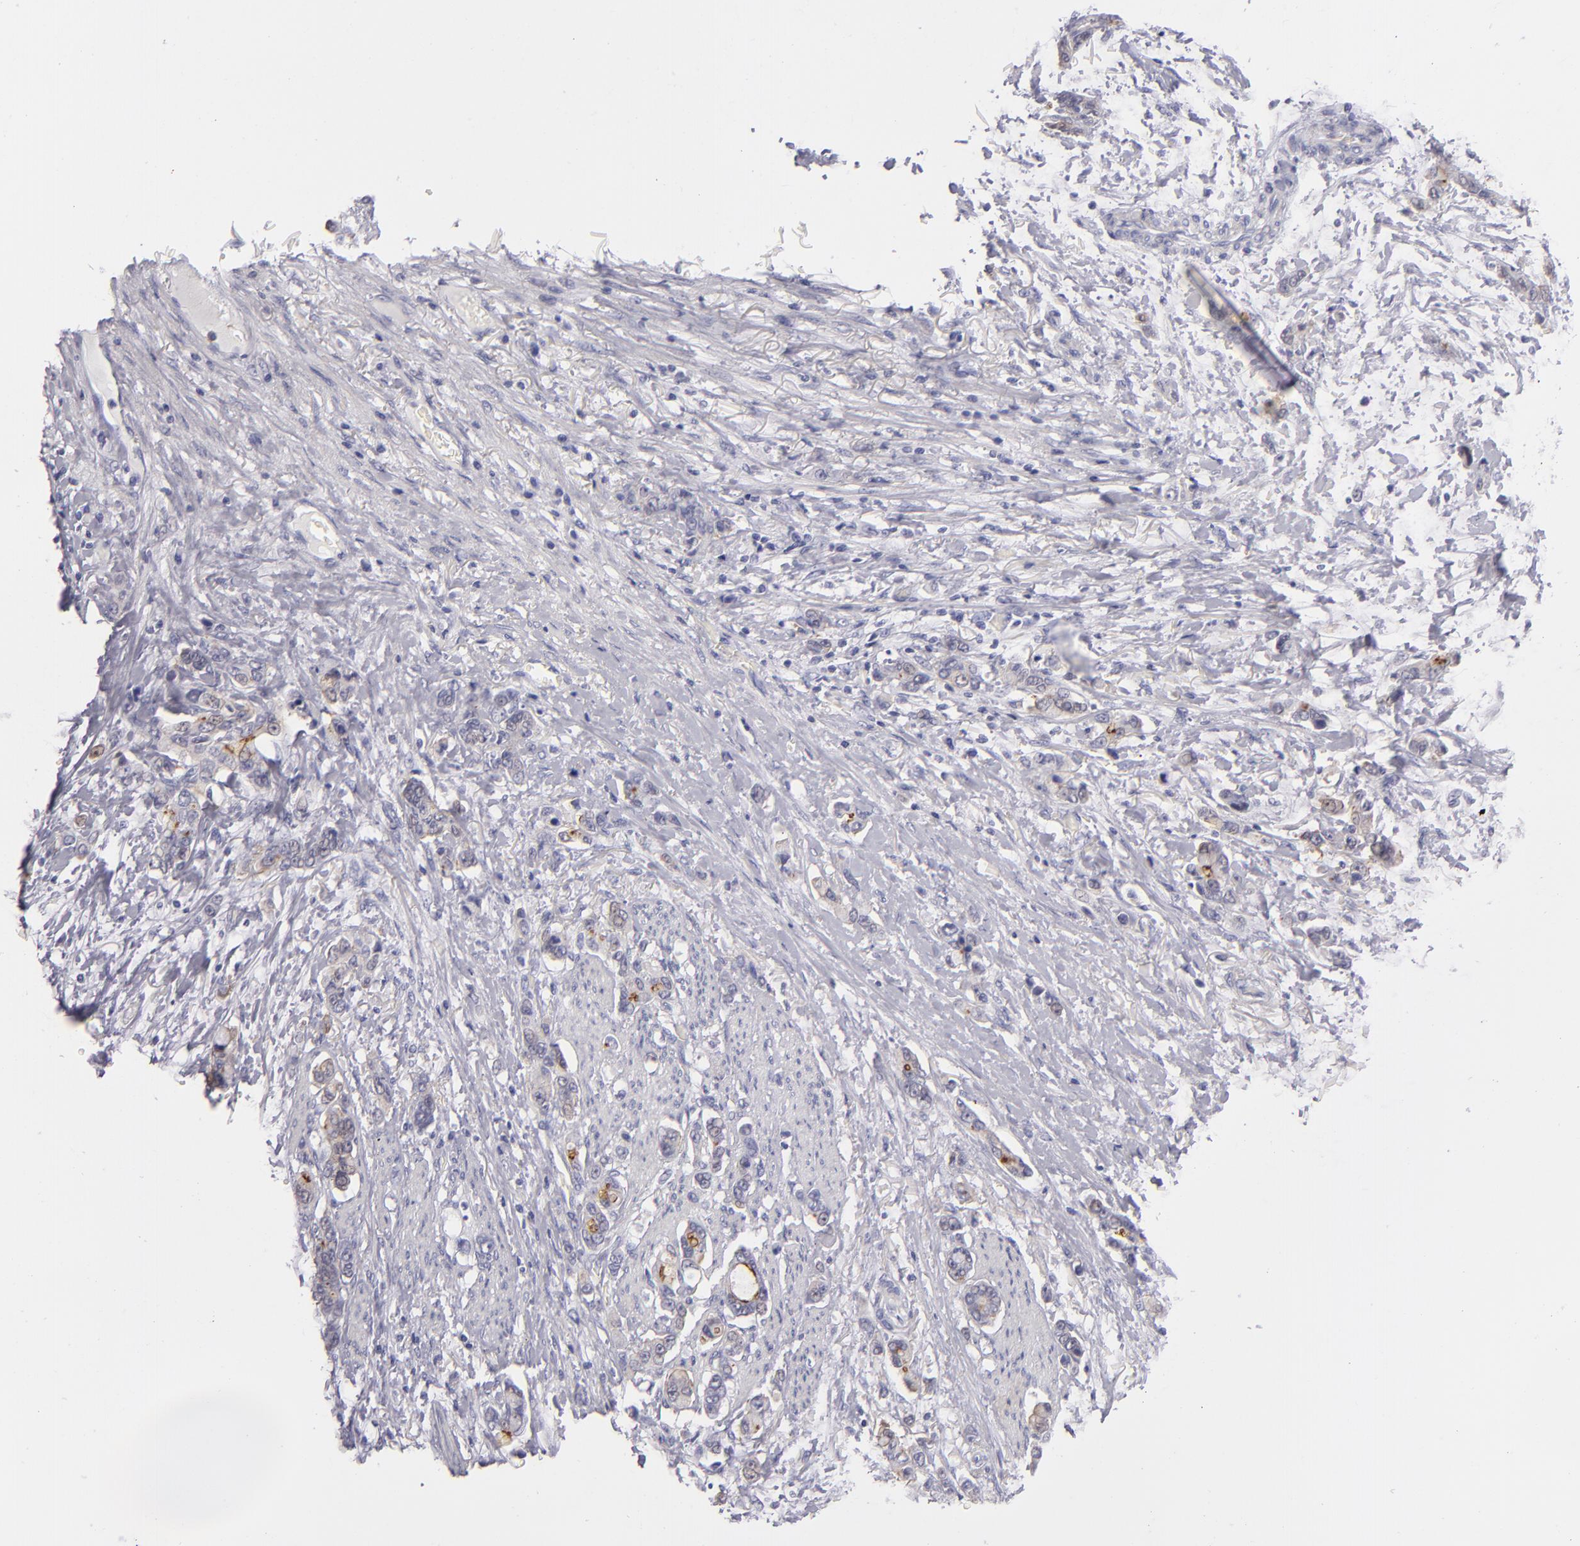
{"staining": {"intensity": "weak", "quantity": "25%-75%", "location": "cytoplasmic/membranous"}, "tissue": "stomach cancer", "cell_type": "Tumor cells", "image_type": "cancer", "snomed": [{"axis": "morphology", "description": "Adenocarcinoma, NOS"}, {"axis": "topography", "description": "Stomach"}], "caption": "Immunohistochemical staining of stomach cancer (adenocarcinoma) shows low levels of weak cytoplasmic/membranous expression in approximately 25%-75% of tumor cells.", "gene": "VIL1", "patient": {"sex": "male", "age": 78}}